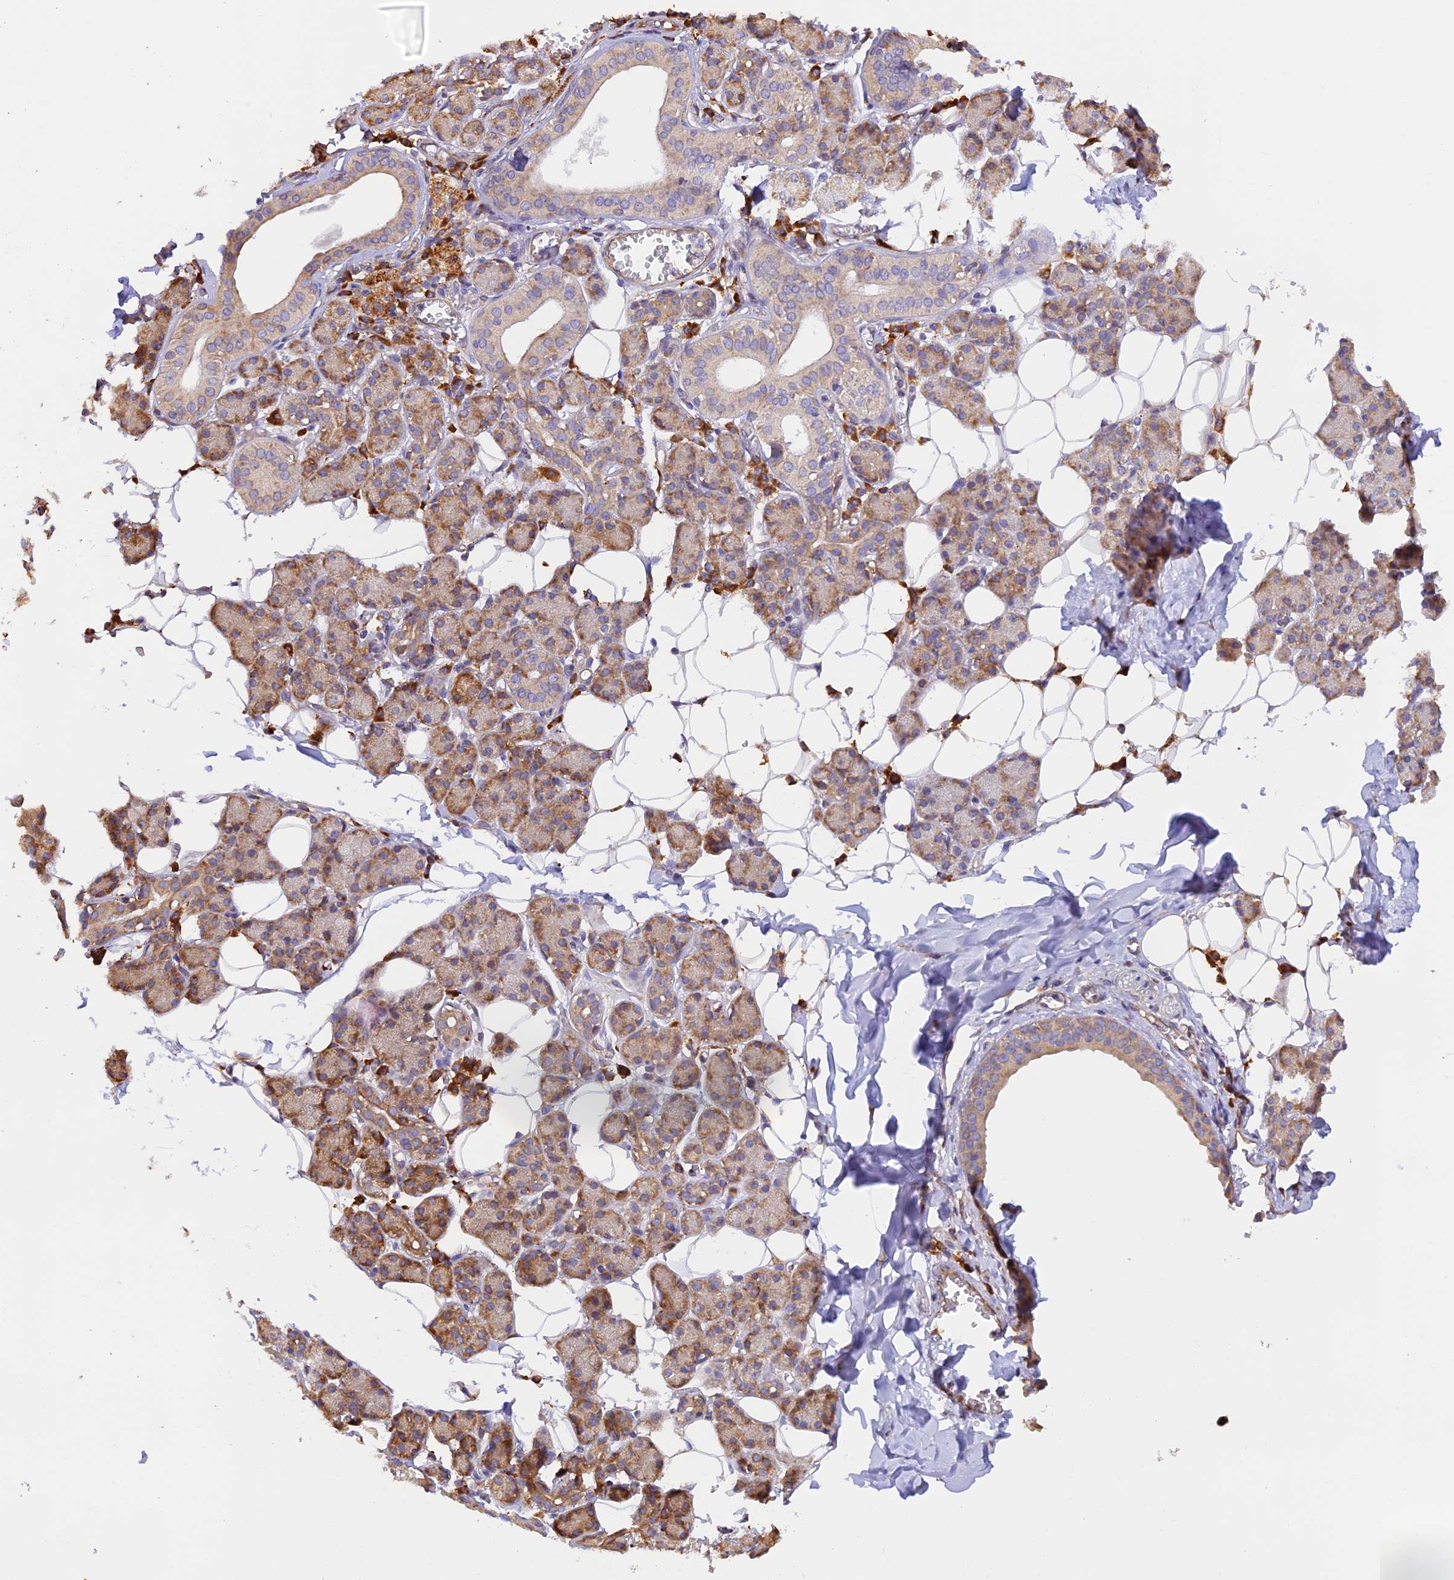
{"staining": {"intensity": "moderate", "quantity": ">75%", "location": "cytoplasmic/membranous"}, "tissue": "salivary gland", "cell_type": "Glandular cells", "image_type": "normal", "snomed": [{"axis": "morphology", "description": "Normal tissue, NOS"}, {"axis": "topography", "description": "Salivary gland"}], "caption": "Glandular cells exhibit medium levels of moderate cytoplasmic/membranous expression in approximately >75% of cells in benign human salivary gland.", "gene": "RPL5", "patient": {"sex": "female", "age": 33}}